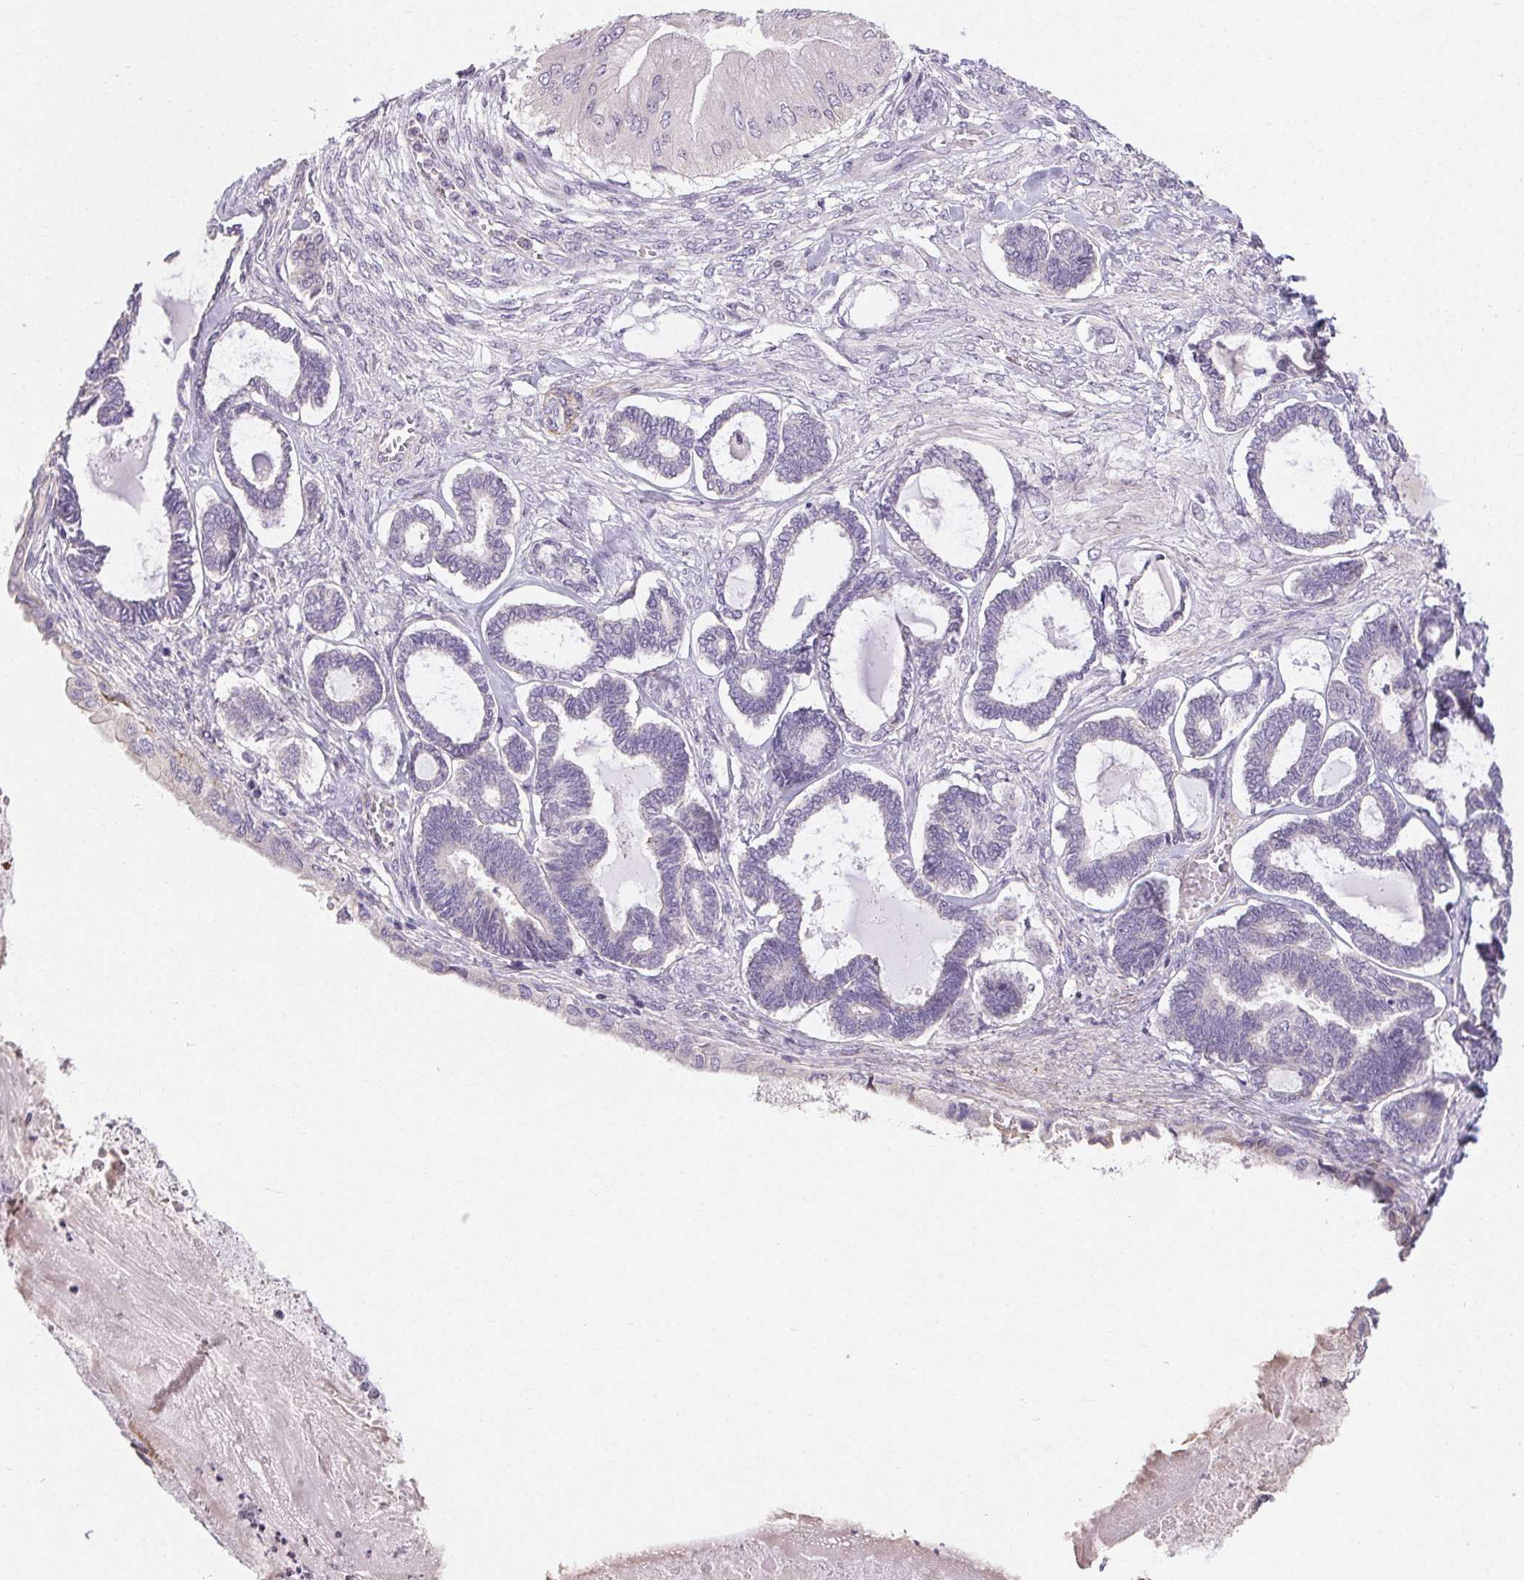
{"staining": {"intensity": "negative", "quantity": "none", "location": "none"}, "tissue": "ovarian cancer", "cell_type": "Tumor cells", "image_type": "cancer", "snomed": [{"axis": "morphology", "description": "Carcinoma, endometroid"}, {"axis": "topography", "description": "Ovary"}], "caption": "Tumor cells show no significant protein positivity in ovarian cancer (endometroid carcinoma).", "gene": "TMEM52B", "patient": {"sex": "female", "age": 70}}